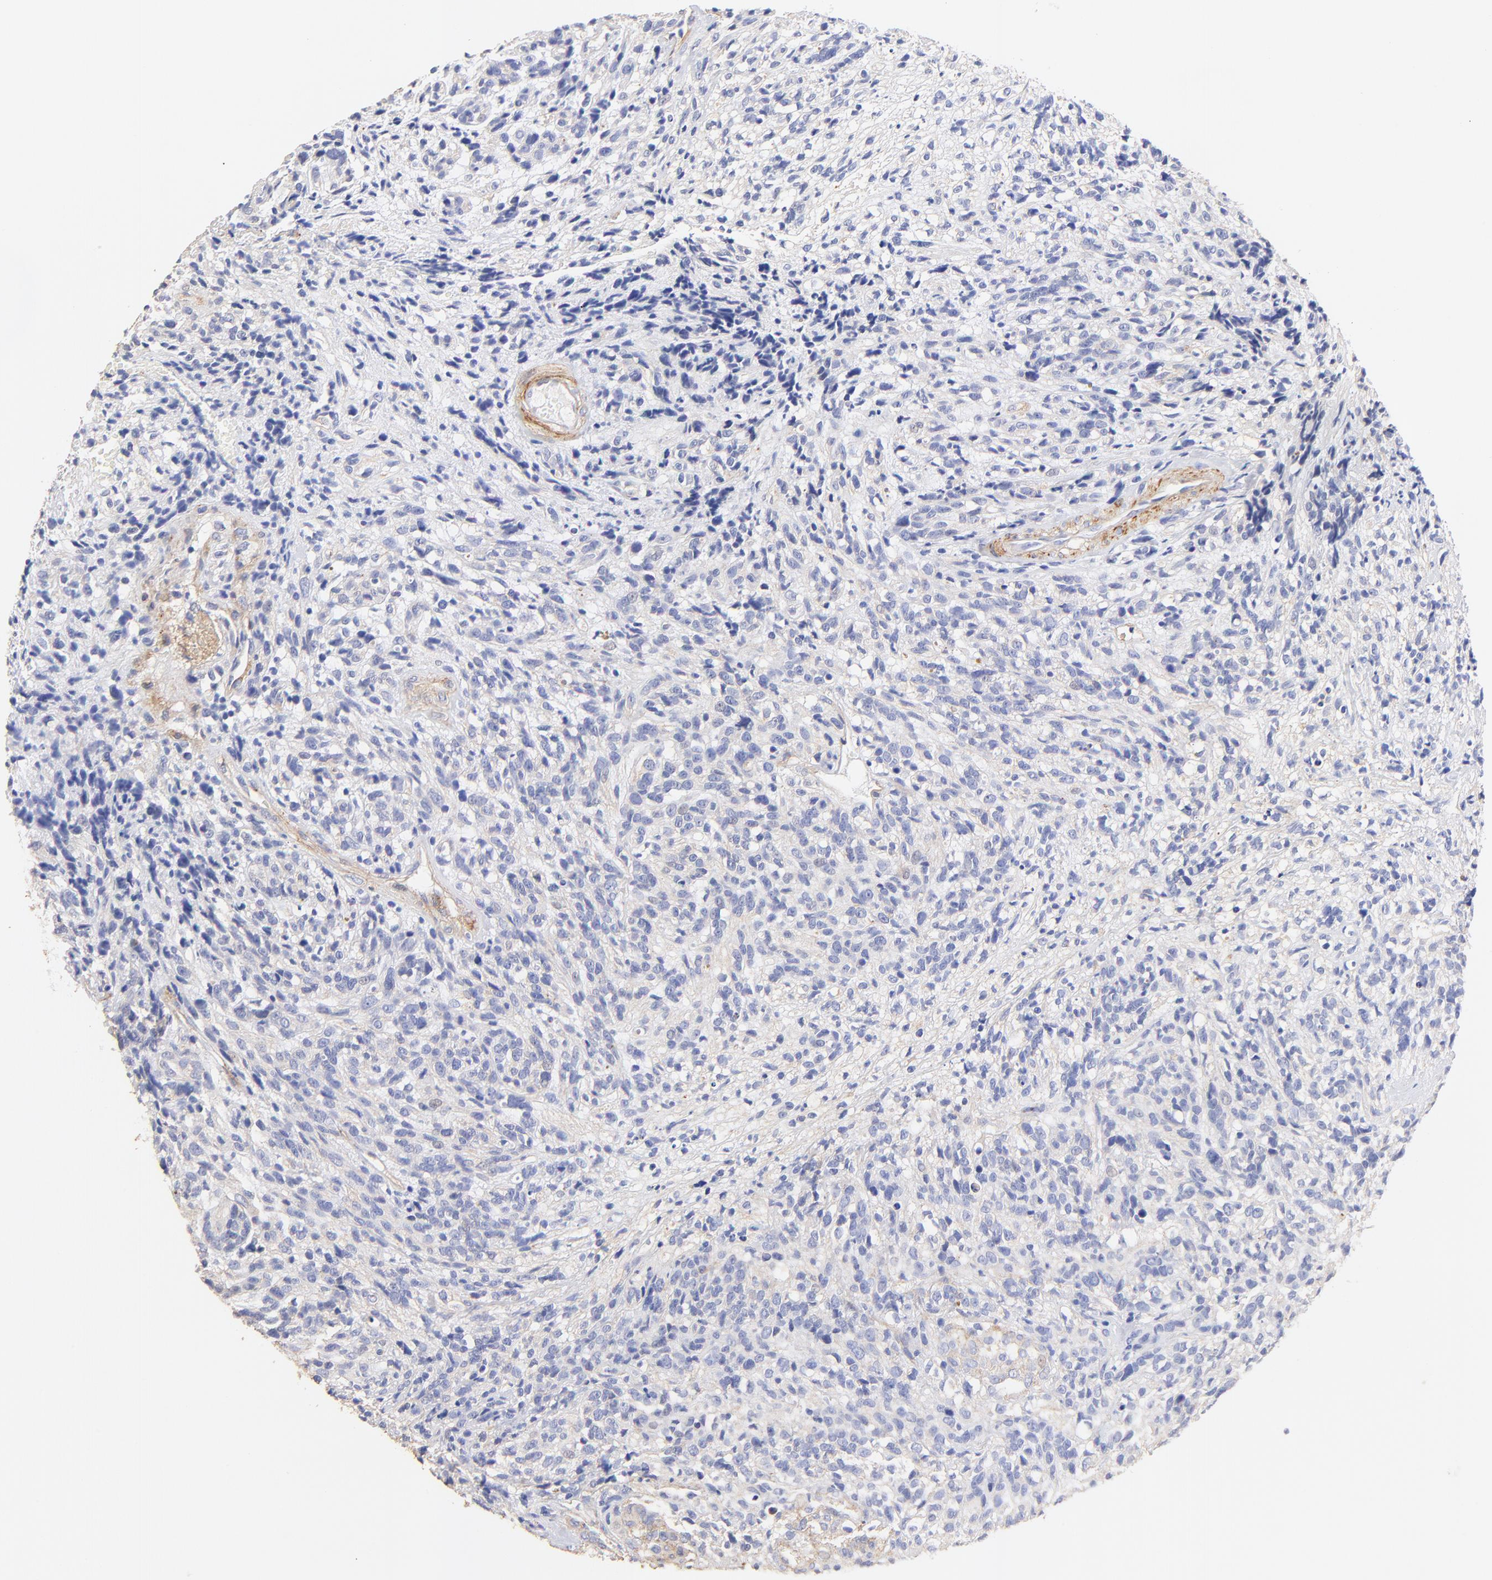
{"staining": {"intensity": "negative", "quantity": "none", "location": "none"}, "tissue": "glioma", "cell_type": "Tumor cells", "image_type": "cancer", "snomed": [{"axis": "morphology", "description": "Glioma, malignant, High grade"}, {"axis": "topography", "description": "Brain"}], "caption": "There is no significant positivity in tumor cells of malignant glioma (high-grade).", "gene": "ACTRT1", "patient": {"sex": "male", "age": 66}}